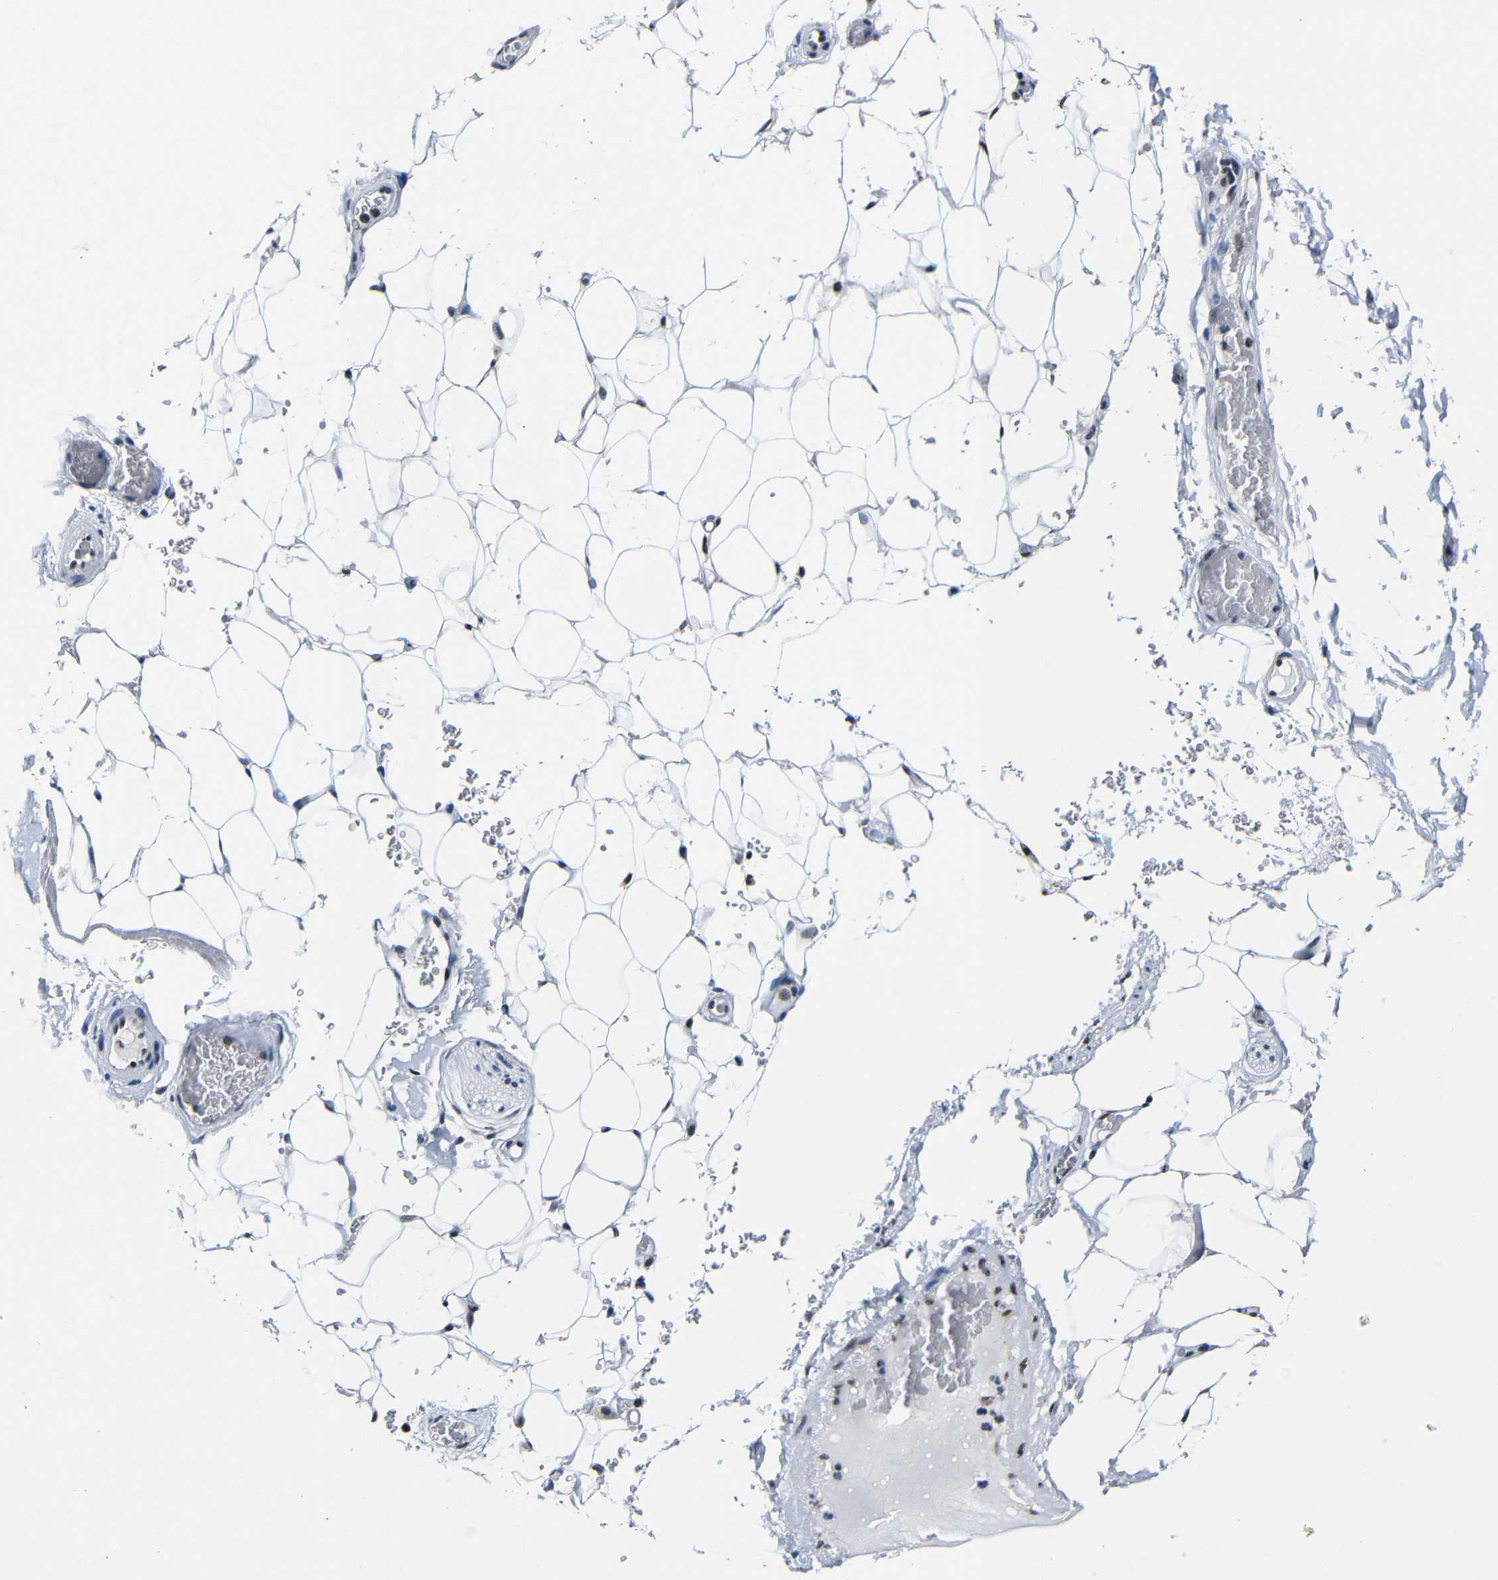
{"staining": {"intensity": "moderate", "quantity": ">75%", "location": "nuclear"}, "tissue": "adipose tissue", "cell_type": "Adipocytes", "image_type": "normal", "snomed": [{"axis": "morphology", "description": "Normal tissue, NOS"}, {"axis": "topography", "description": "Peripheral nerve tissue"}], "caption": "Protein analysis of unremarkable adipose tissue demonstrates moderate nuclear staining in approximately >75% of adipocytes.", "gene": "PTBP1", "patient": {"sex": "male", "age": 70}}